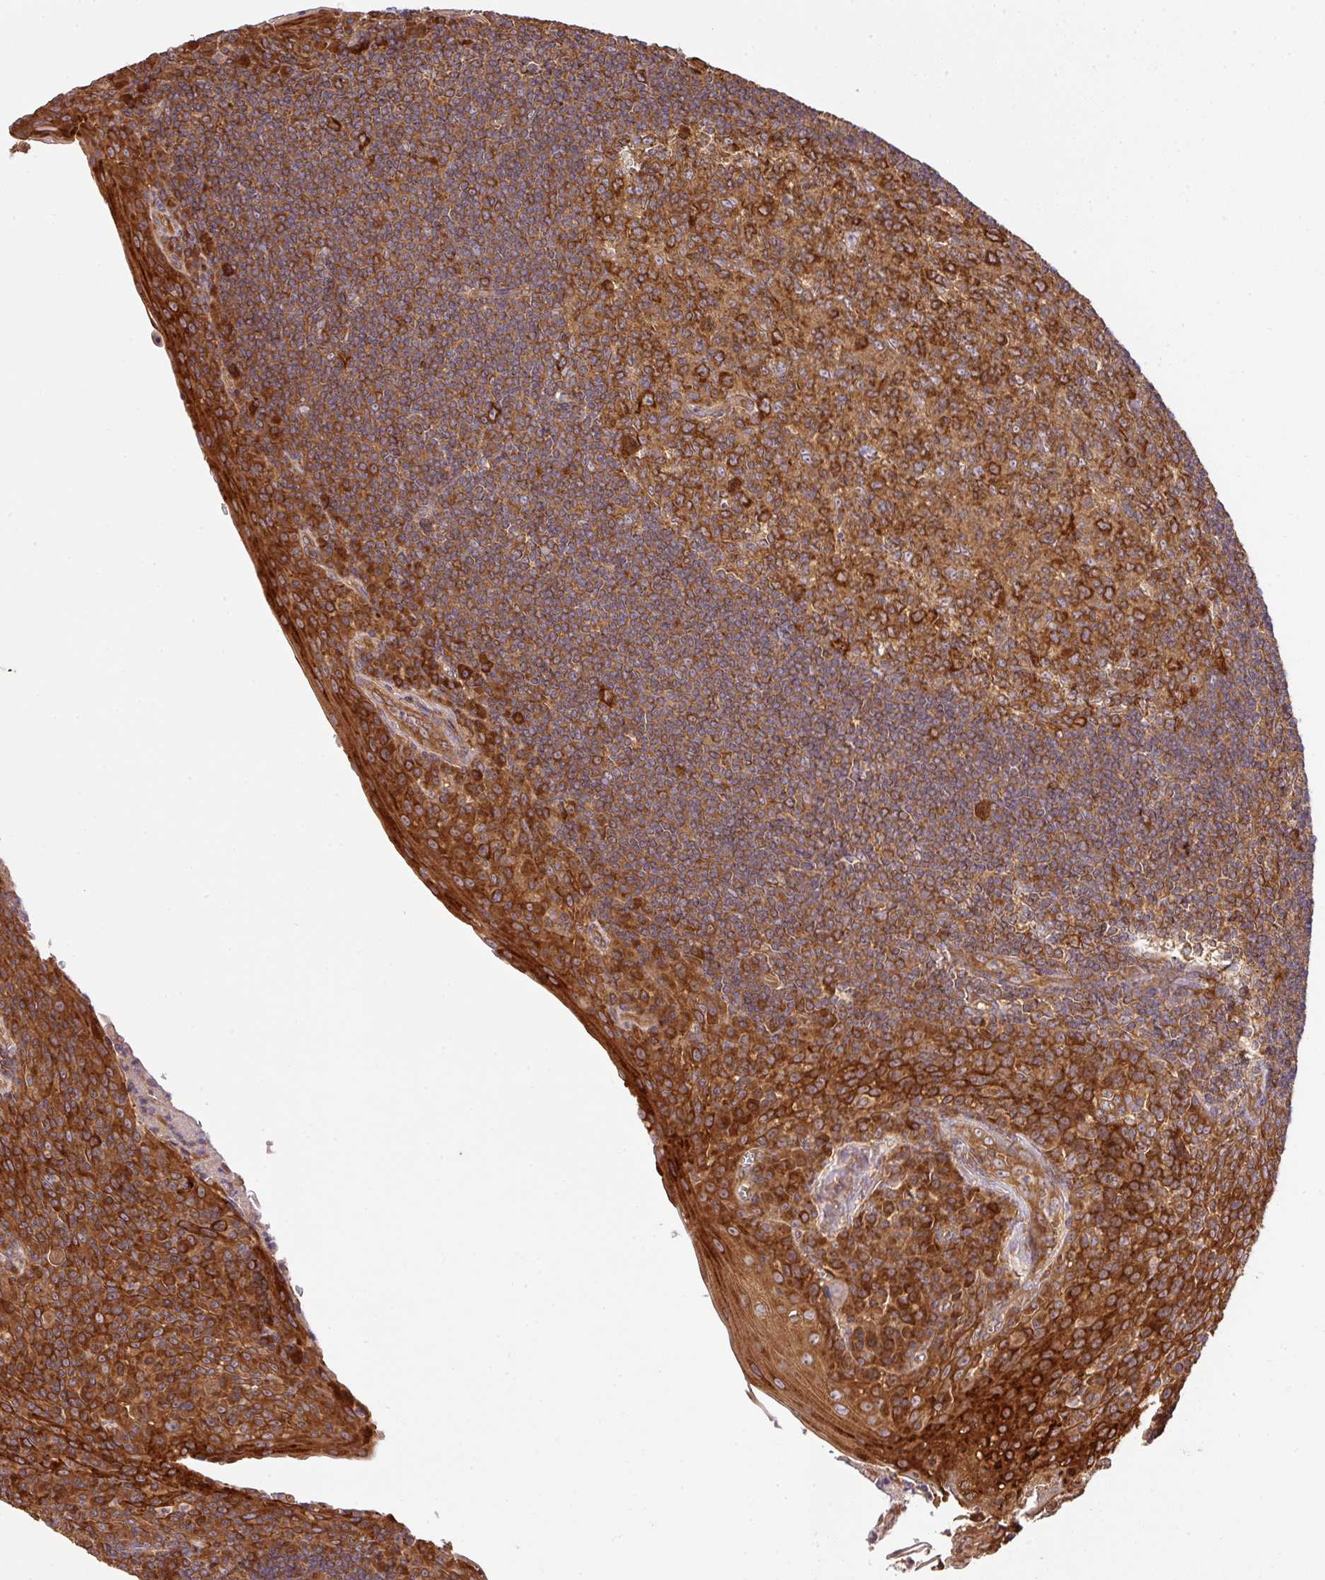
{"staining": {"intensity": "strong", "quantity": ">75%", "location": "cytoplasmic/membranous"}, "tissue": "tonsil", "cell_type": "Germinal center cells", "image_type": "normal", "snomed": [{"axis": "morphology", "description": "Normal tissue, NOS"}, {"axis": "topography", "description": "Tonsil"}], "caption": "An IHC micrograph of normal tissue is shown. Protein staining in brown highlights strong cytoplasmic/membranous positivity in tonsil within germinal center cells. (IHC, brightfield microscopy, high magnification).", "gene": "GSPT1", "patient": {"sex": "male", "age": 27}}